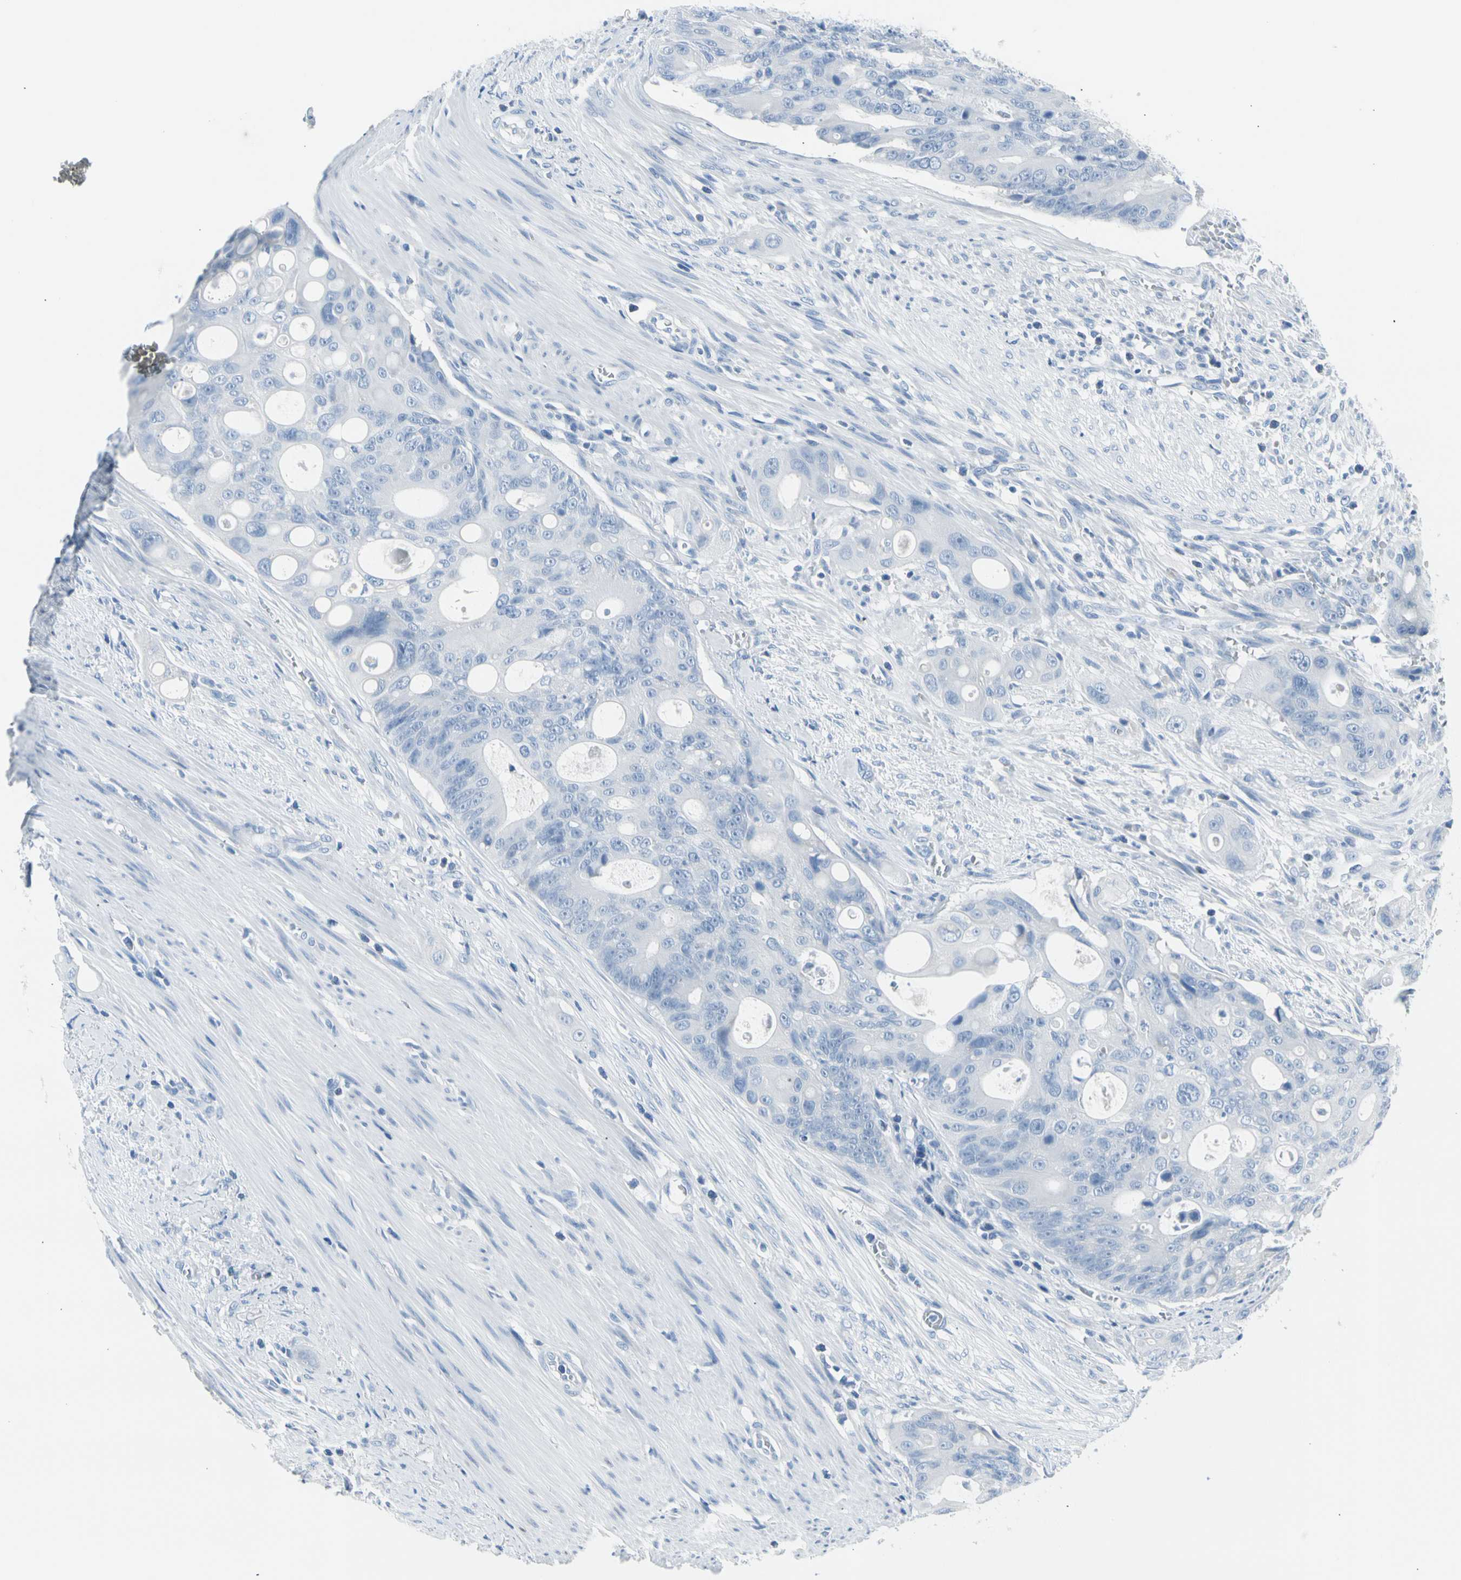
{"staining": {"intensity": "negative", "quantity": "none", "location": "none"}, "tissue": "colorectal cancer", "cell_type": "Tumor cells", "image_type": "cancer", "snomed": [{"axis": "morphology", "description": "Adenocarcinoma, NOS"}, {"axis": "topography", "description": "Colon"}], "caption": "IHC micrograph of neoplastic tissue: colorectal adenocarcinoma stained with DAB exhibits no significant protein staining in tumor cells.", "gene": "TPO", "patient": {"sex": "female", "age": 57}}